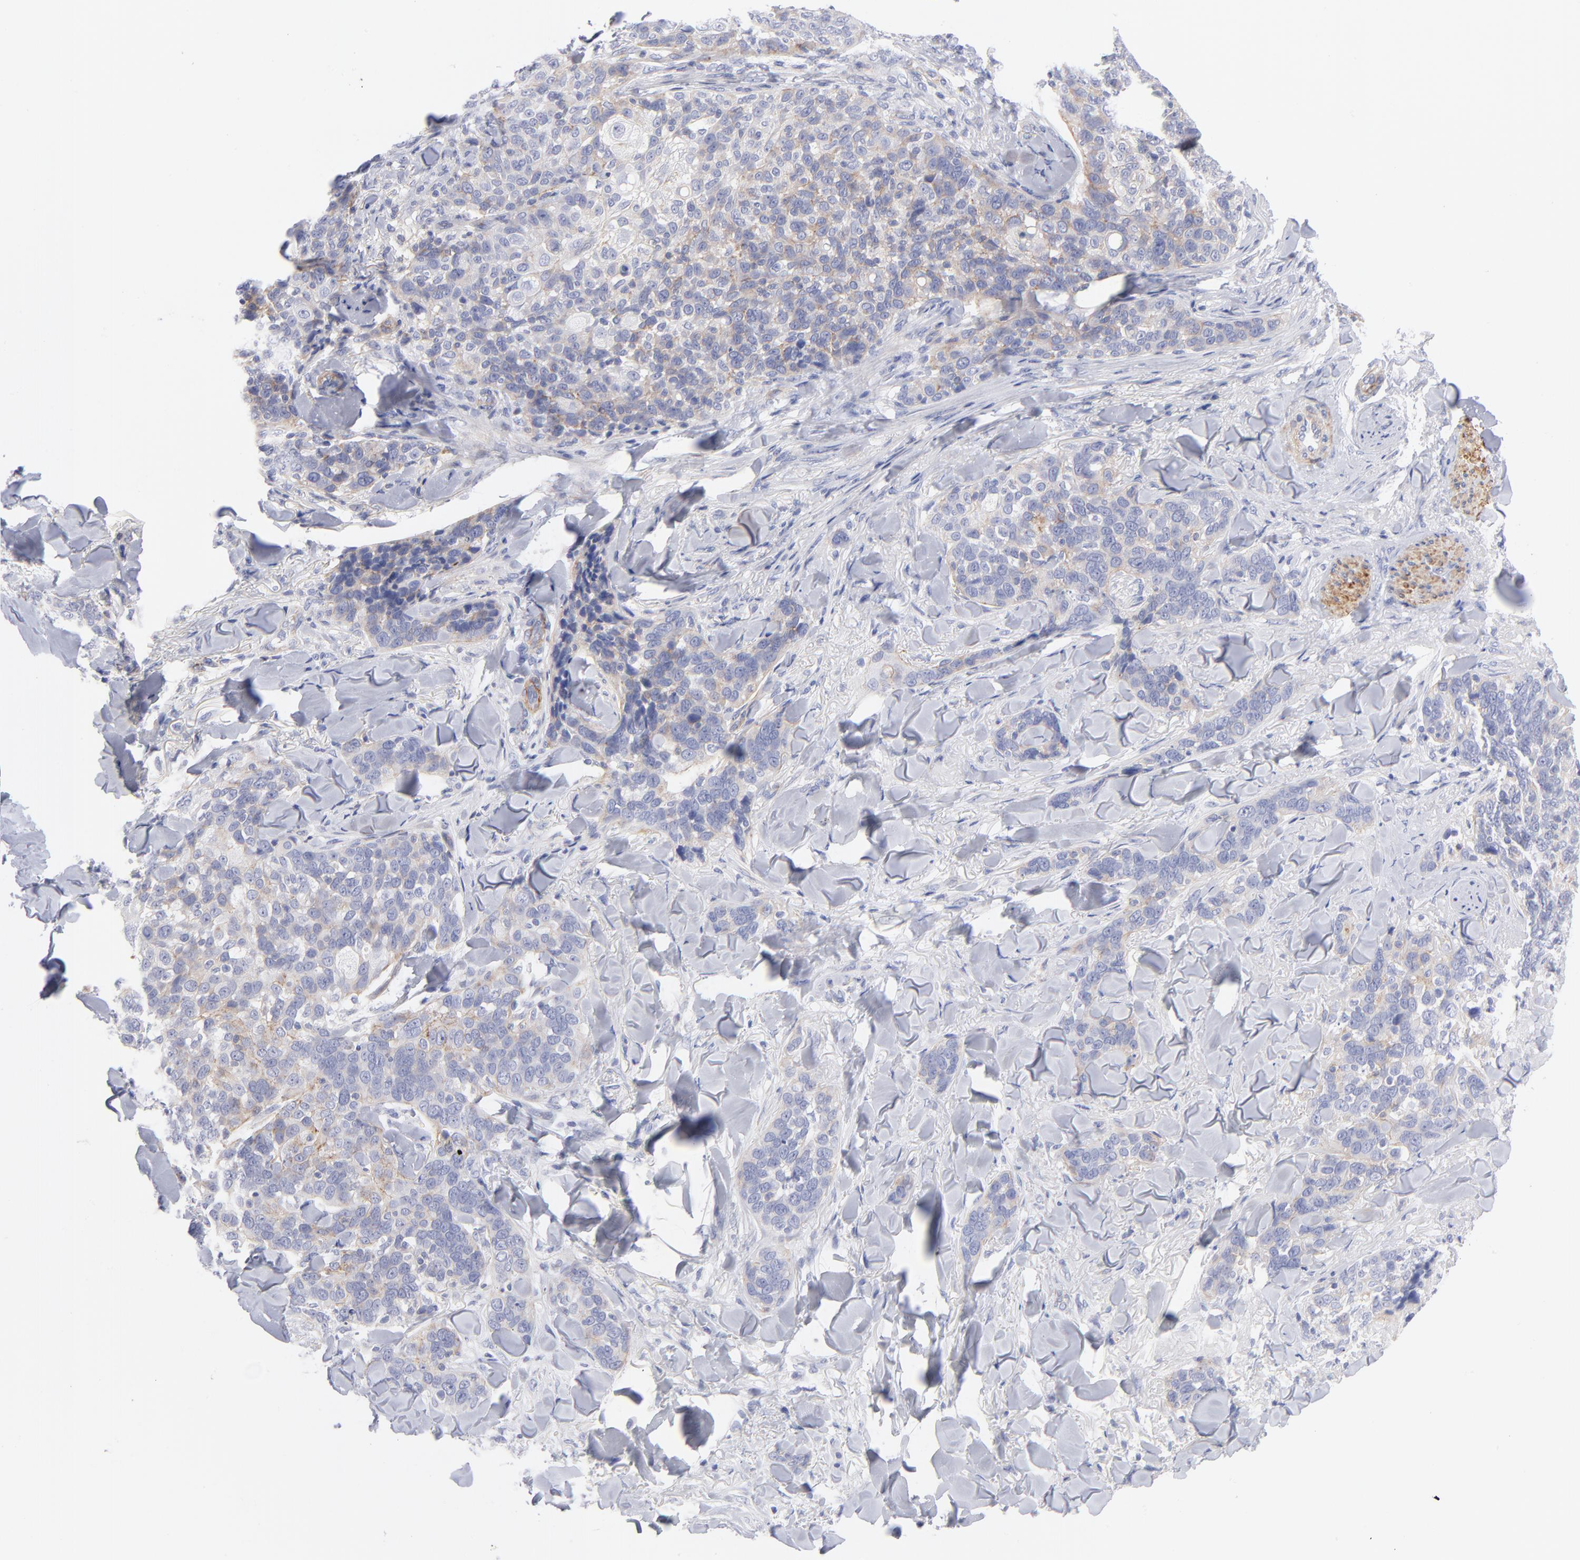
{"staining": {"intensity": "weak", "quantity": "25%-75%", "location": "cytoplasmic/membranous"}, "tissue": "skin cancer", "cell_type": "Tumor cells", "image_type": "cancer", "snomed": [{"axis": "morphology", "description": "Normal tissue, NOS"}, {"axis": "morphology", "description": "Squamous cell carcinoma, NOS"}, {"axis": "topography", "description": "Skin"}], "caption": "Weak cytoplasmic/membranous protein staining is appreciated in about 25%-75% of tumor cells in skin cancer (squamous cell carcinoma).", "gene": "ACTA2", "patient": {"sex": "female", "age": 83}}